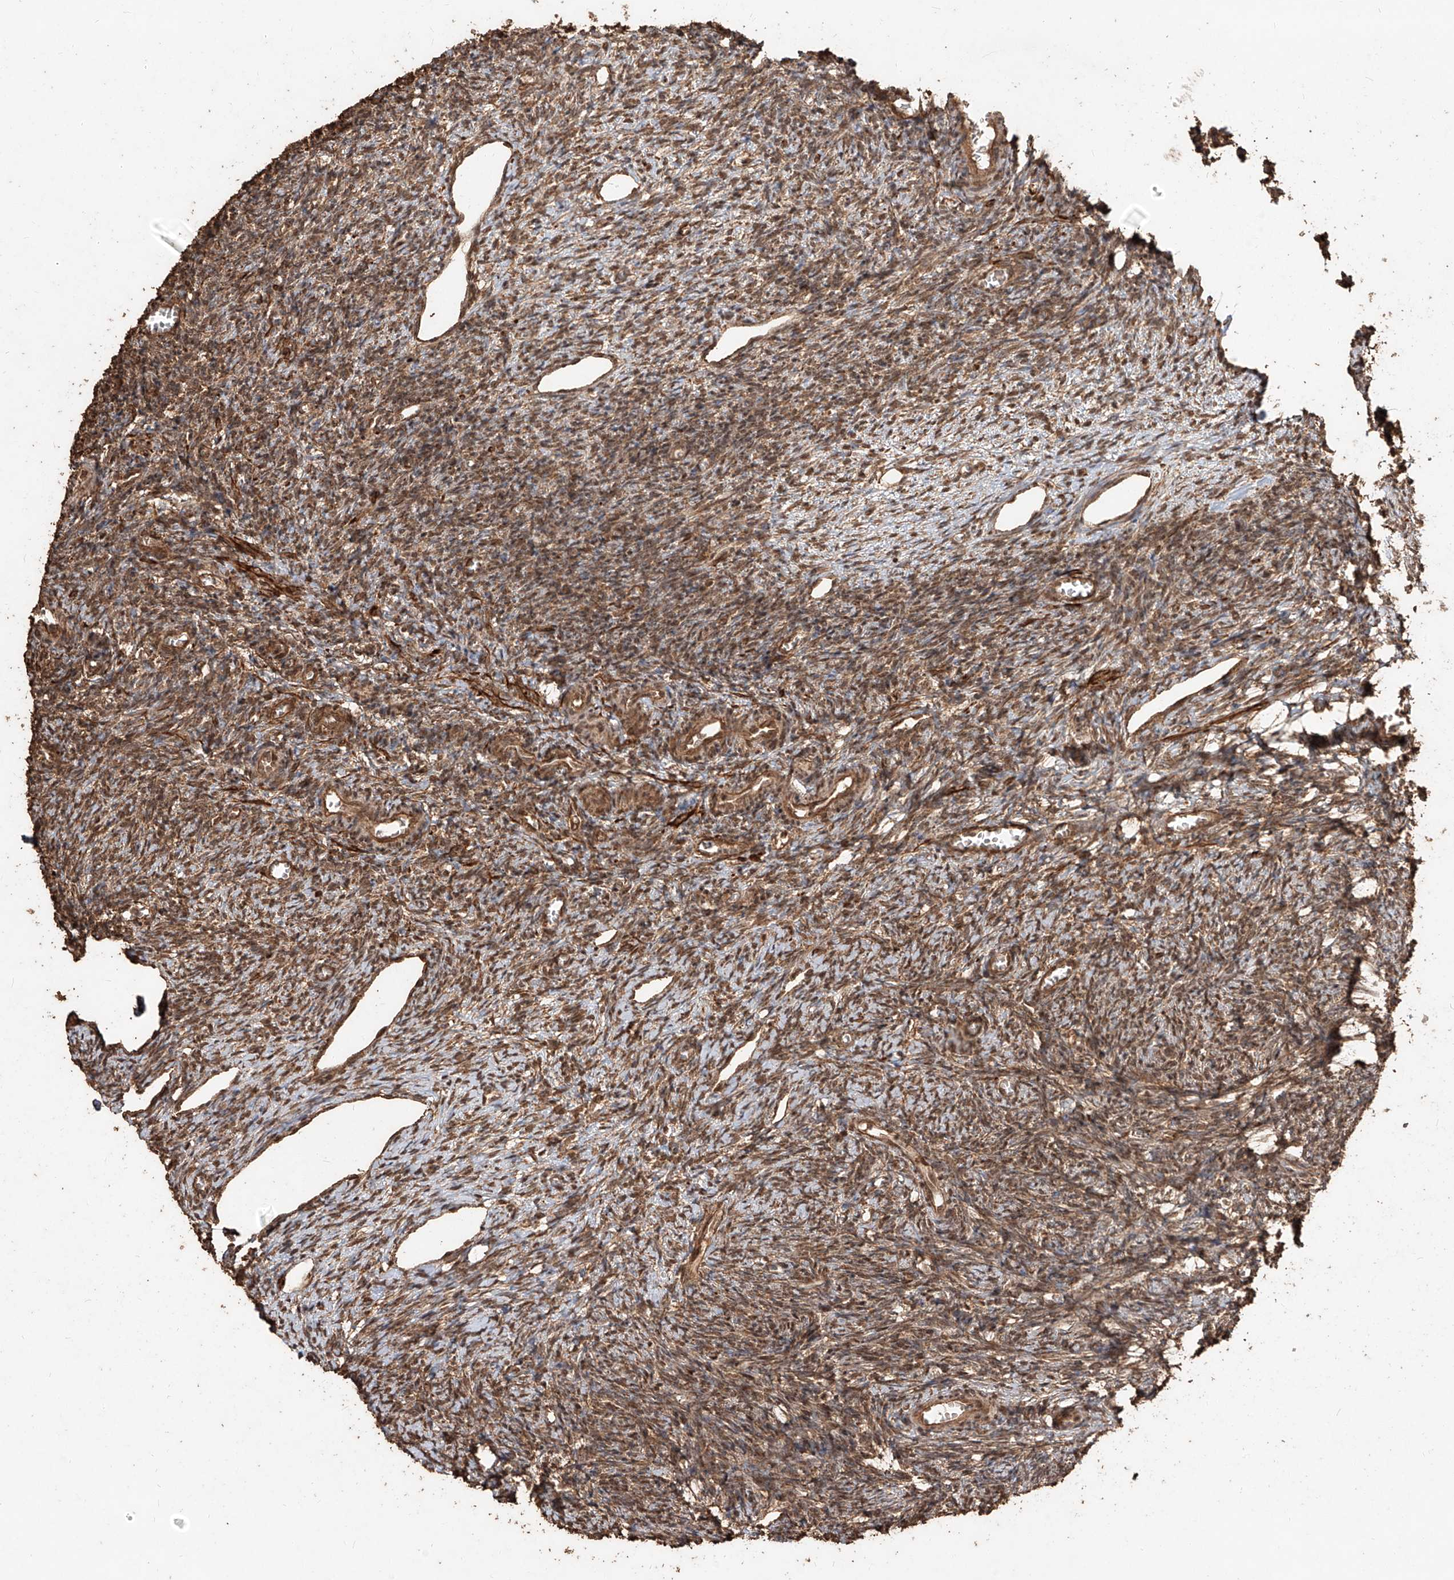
{"staining": {"intensity": "moderate", "quantity": ">75%", "location": "cytoplasmic/membranous,nuclear"}, "tissue": "ovary", "cell_type": "Ovarian stroma cells", "image_type": "normal", "snomed": [{"axis": "morphology", "description": "Normal tissue, NOS"}, {"axis": "topography", "description": "Ovary"}], "caption": "Protein expression analysis of benign human ovary reveals moderate cytoplasmic/membranous,nuclear positivity in approximately >75% of ovarian stroma cells.", "gene": "ZNF660", "patient": {"sex": "female", "age": 27}}